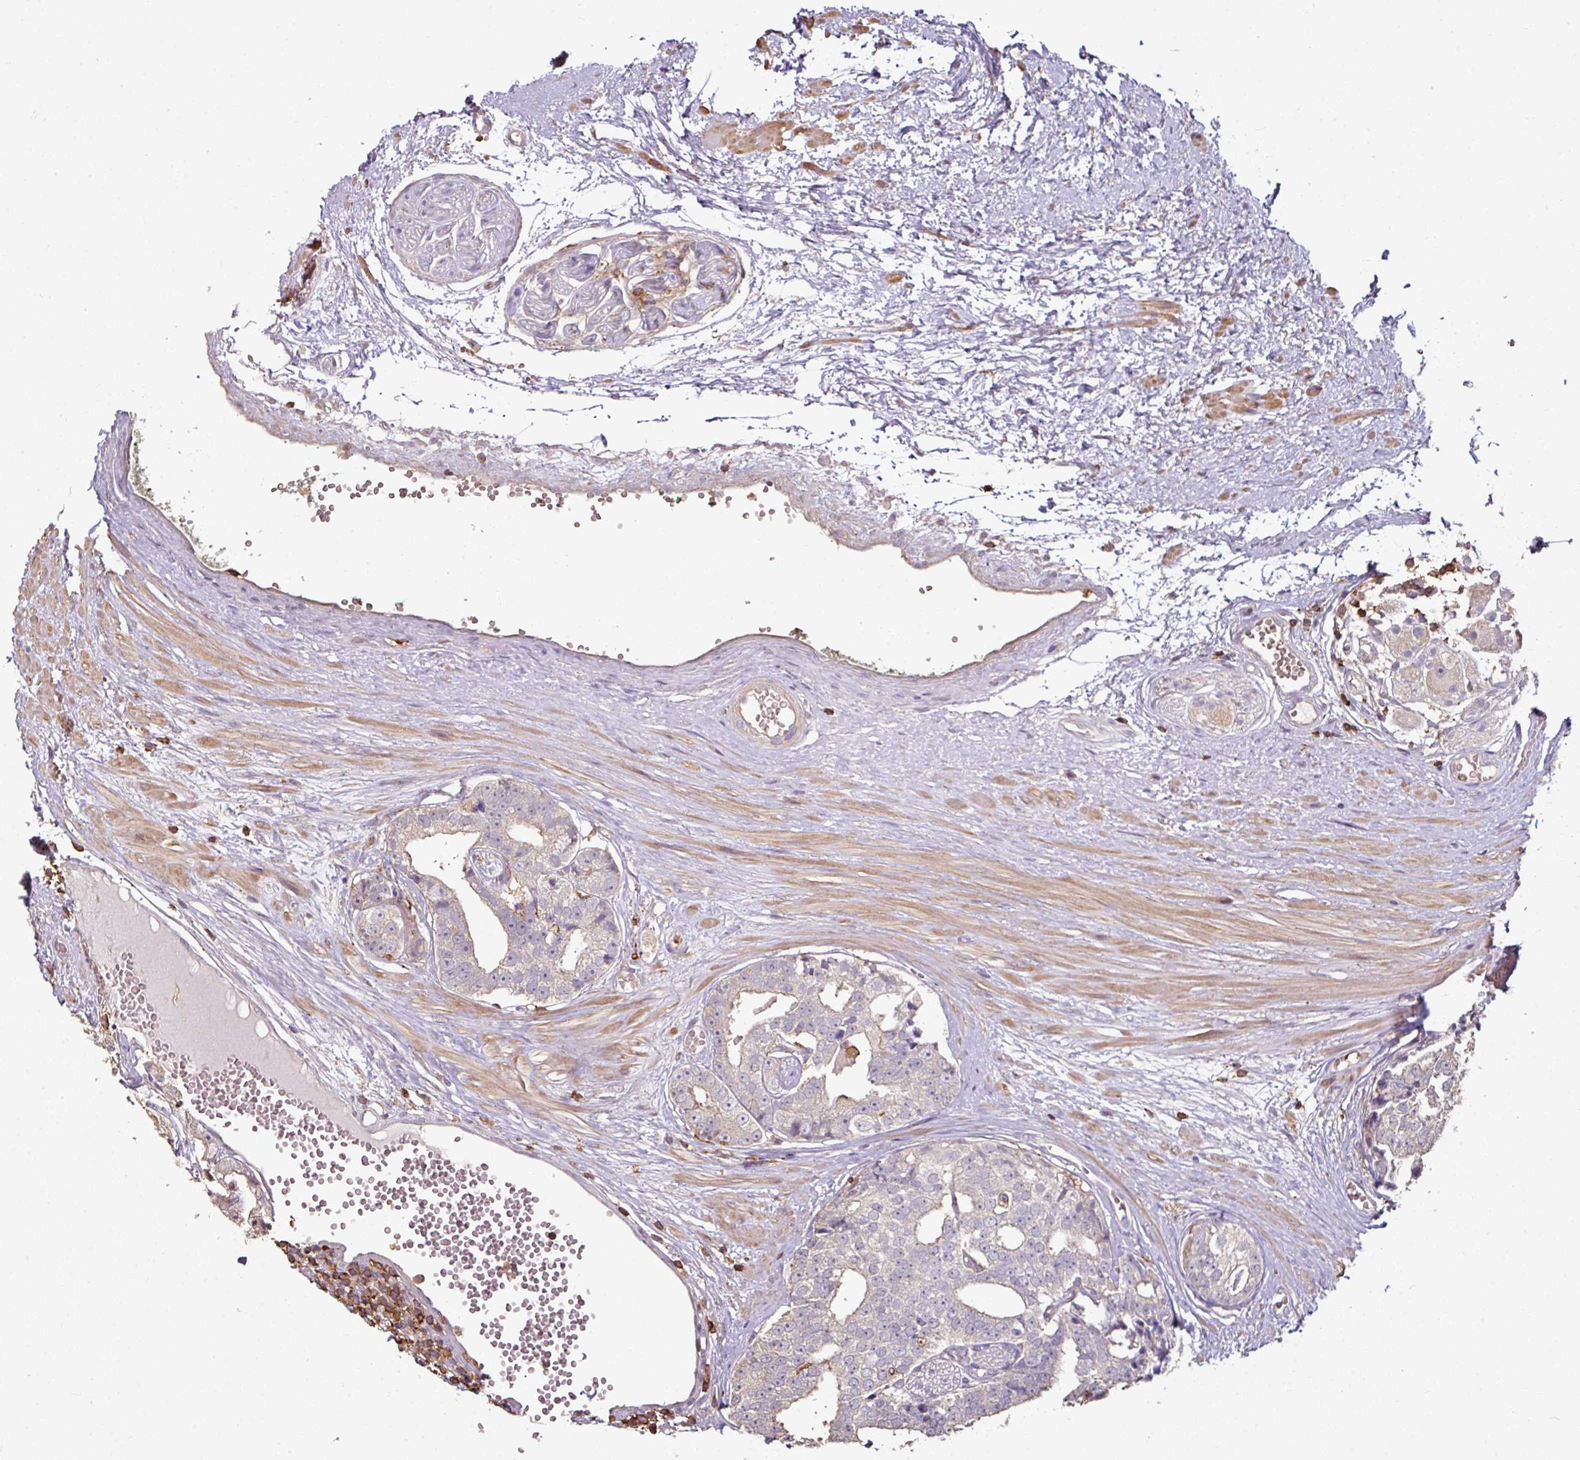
{"staining": {"intensity": "weak", "quantity": "<25%", "location": "cytoplasmic/membranous"}, "tissue": "prostate cancer", "cell_type": "Tumor cells", "image_type": "cancer", "snomed": [{"axis": "morphology", "description": "Adenocarcinoma, High grade"}, {"axis": "topography", "description": "Prostate"}], "caption": "Prostate cancer (high-grade adenocarcinoma) stained for a protein using immunohistochemistry (IHC) displays no positivity tumor cells.", "gene": "OLFML2B", "patient": {"sex": "male", "age": 71}}